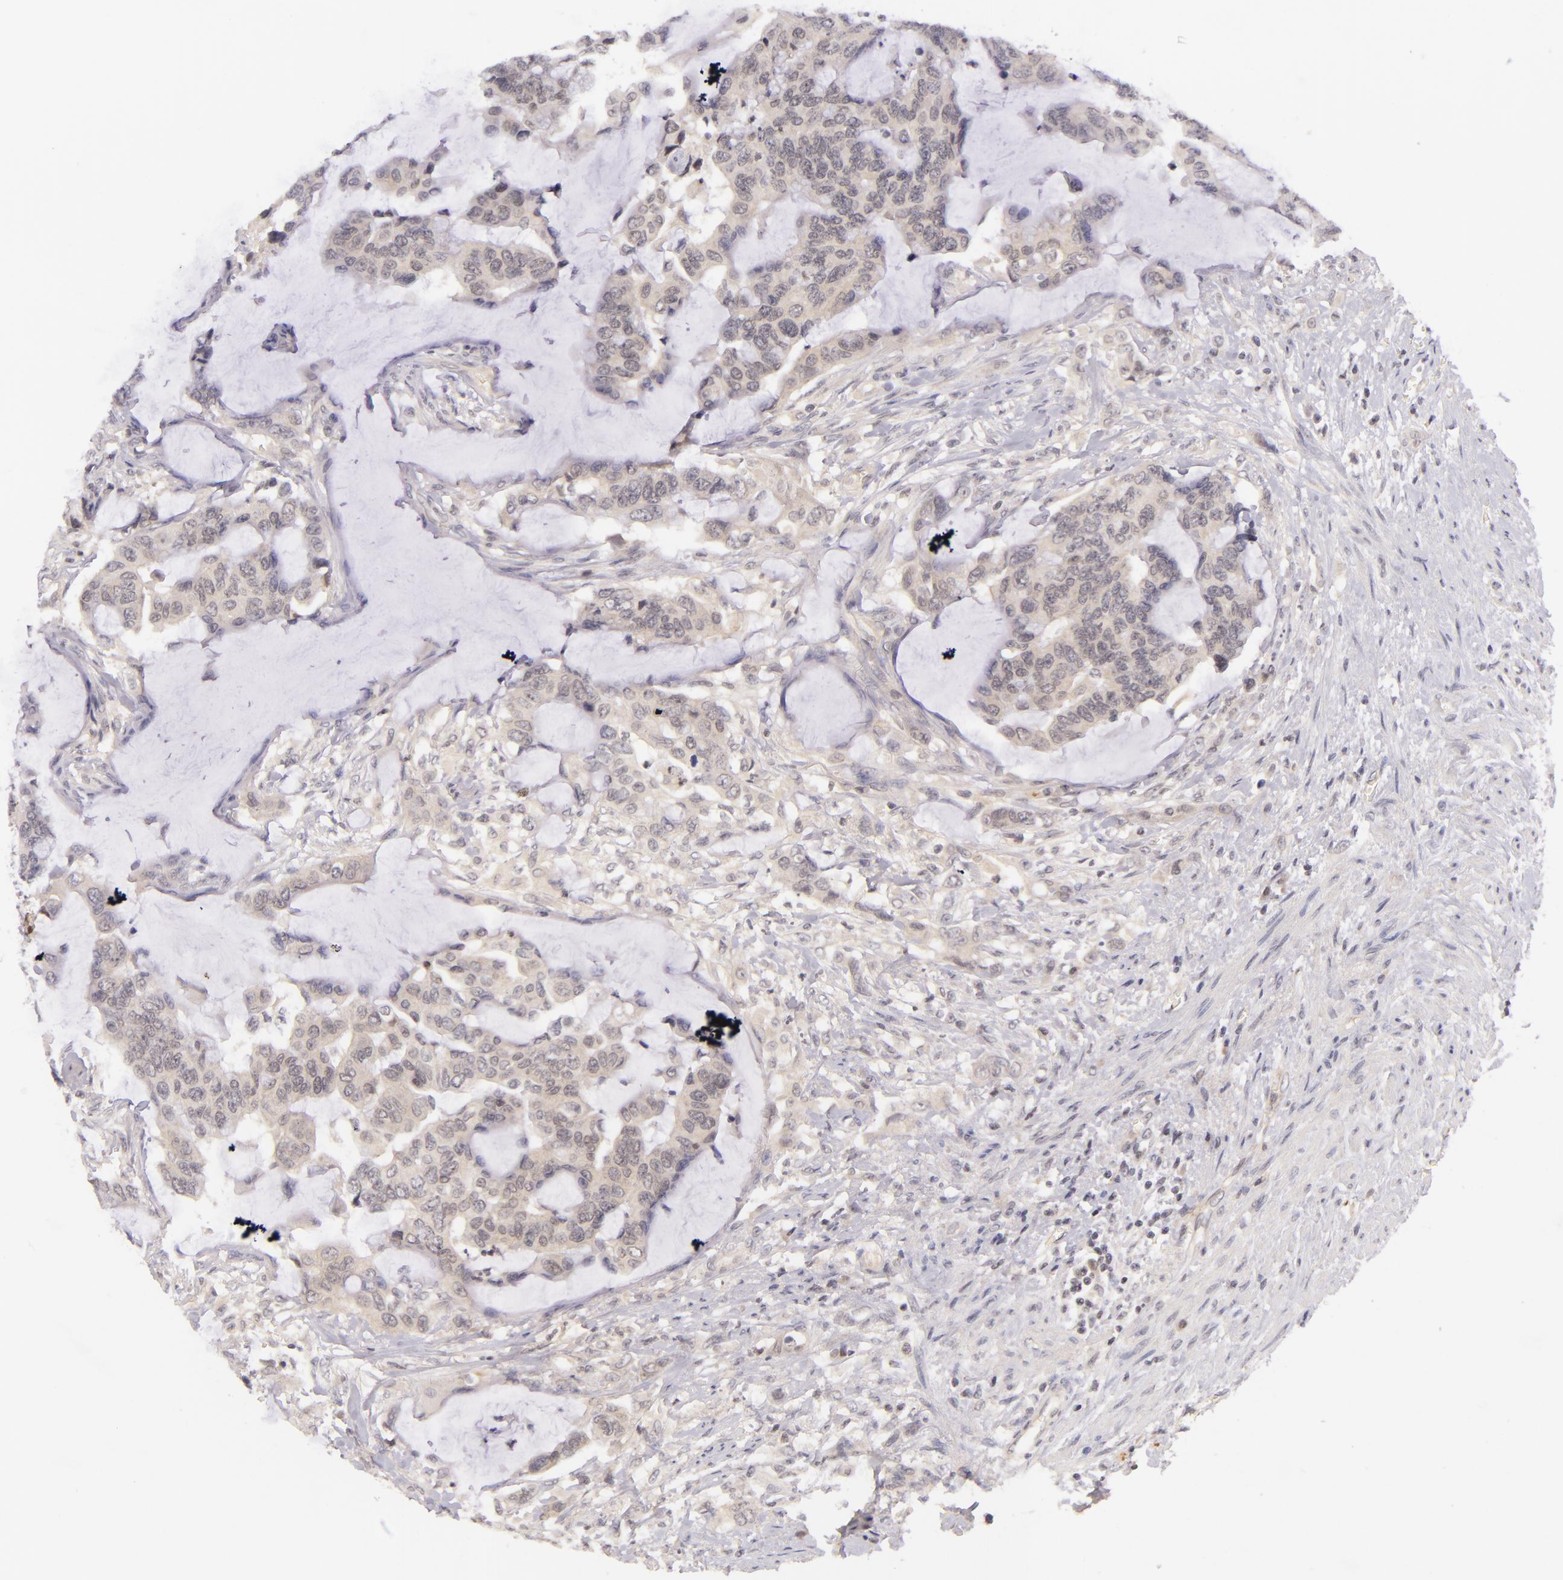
{"staining": {"intensity": "weak", "quantity": "25%-75%", "location": "cytoplasmic/membranous"}, "tissue": "colorectal cancer", "cell_type": "Tumor cells", "image_type": "cancer", "snomed": [{"axis": "morphology", "description": "Adenocarcinoma, NOS"}, {"axis": "topography", "description": "Rectum"}], "caption": "High-magnification brightfield microscopy of colorectal cancer (adenocarcinoma) stained with DAB (brown) and counterstained with hematoxylin (blue). tumor cells exhibit weak cytoplasmic/membranous positivity is identified in about25%-75% of cells.", "gene": "CASP8", "patient": {"sex": "female", "age": 59}}